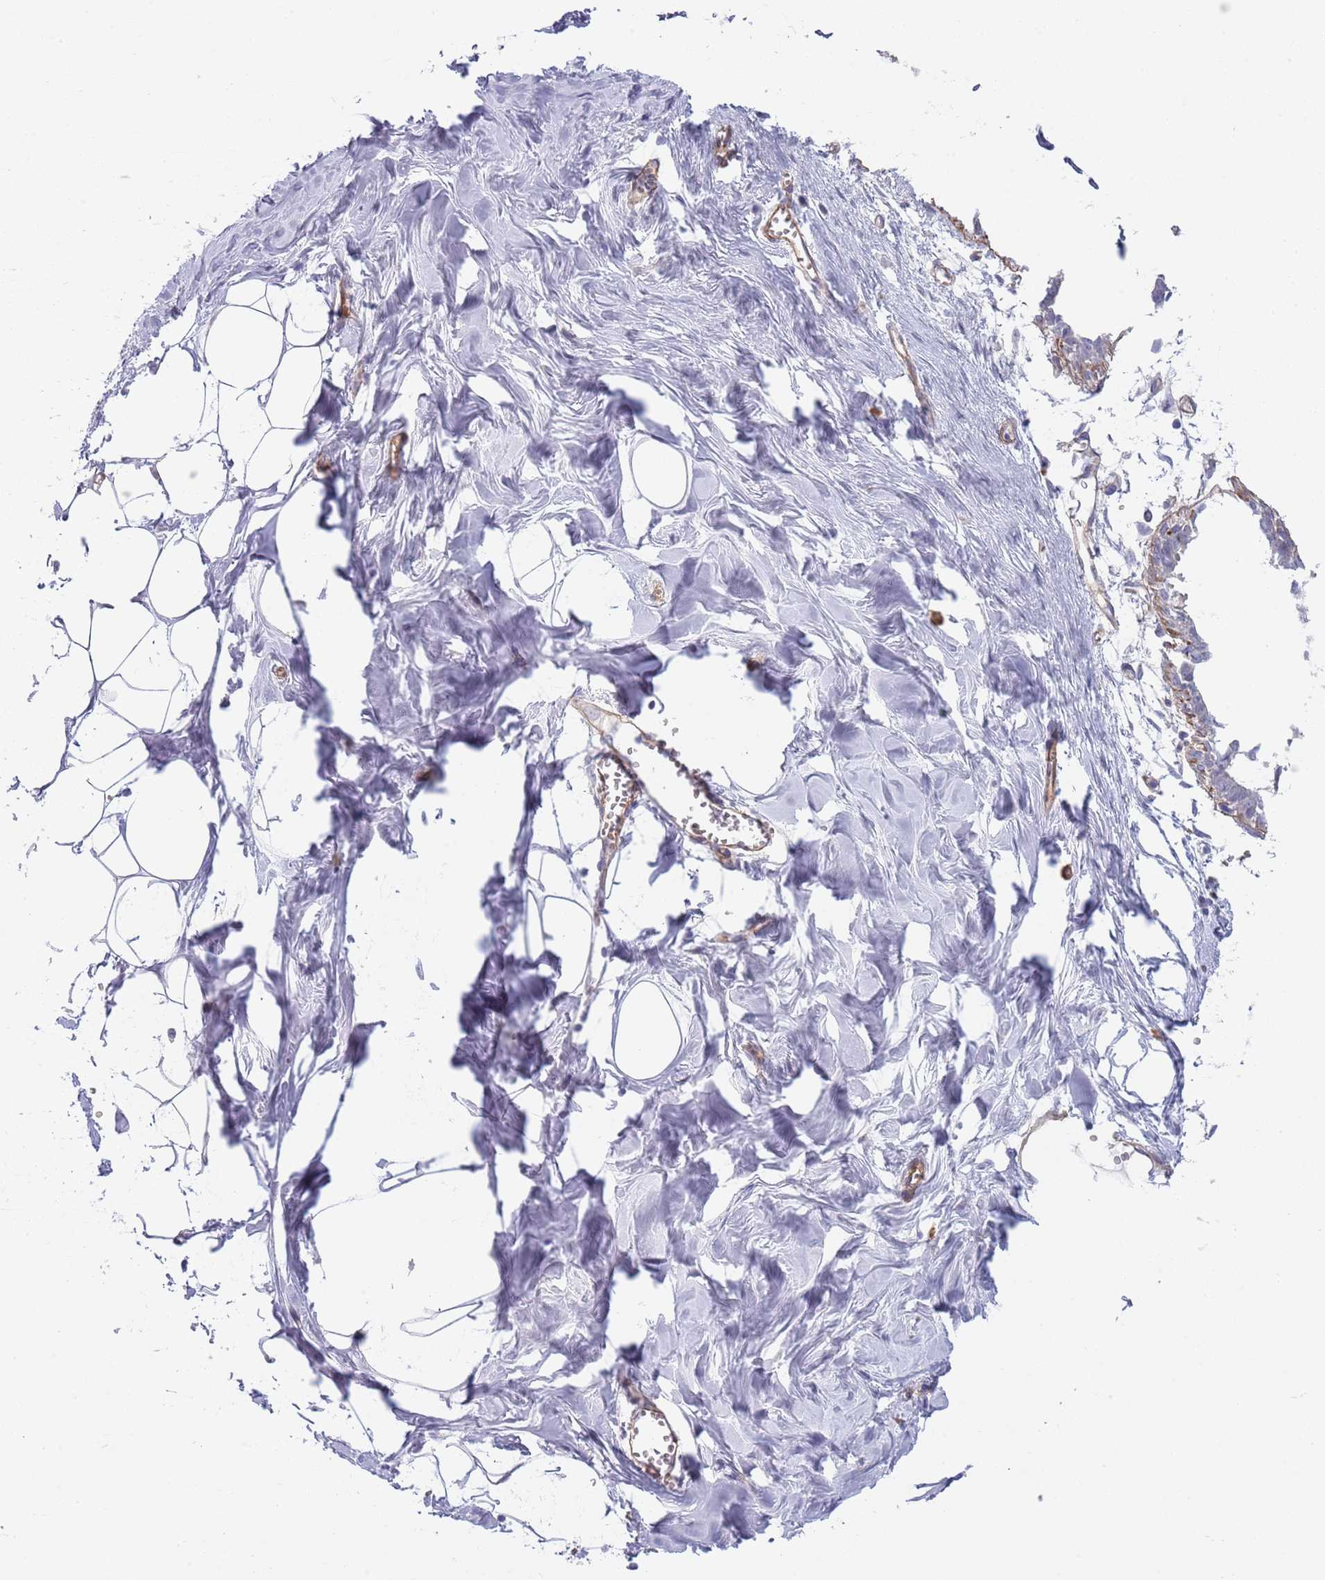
{"staining": {"intensity": "negative", "quantity": "none", "location": "none"}, "tissue": "breast", "cell_type": "Adipocytes", "image_type": "normal", "snomed": [{"axis": "morphology", "description": "Normal tissue, NOS"}, {"axis": "topography", "description": "Breast"}], "caption": "IHC of unremarkable breast shows no staining in adipocytes. The staining was performed using DAB (3,3'-diaminobenzidine) to visualize the protein expression in brown, while the nuclei were stained in blue with hematoxylin (Magnification: 20x).", "gene": "TINAGL1", "patient": {"sex": "female", "age": 27}}